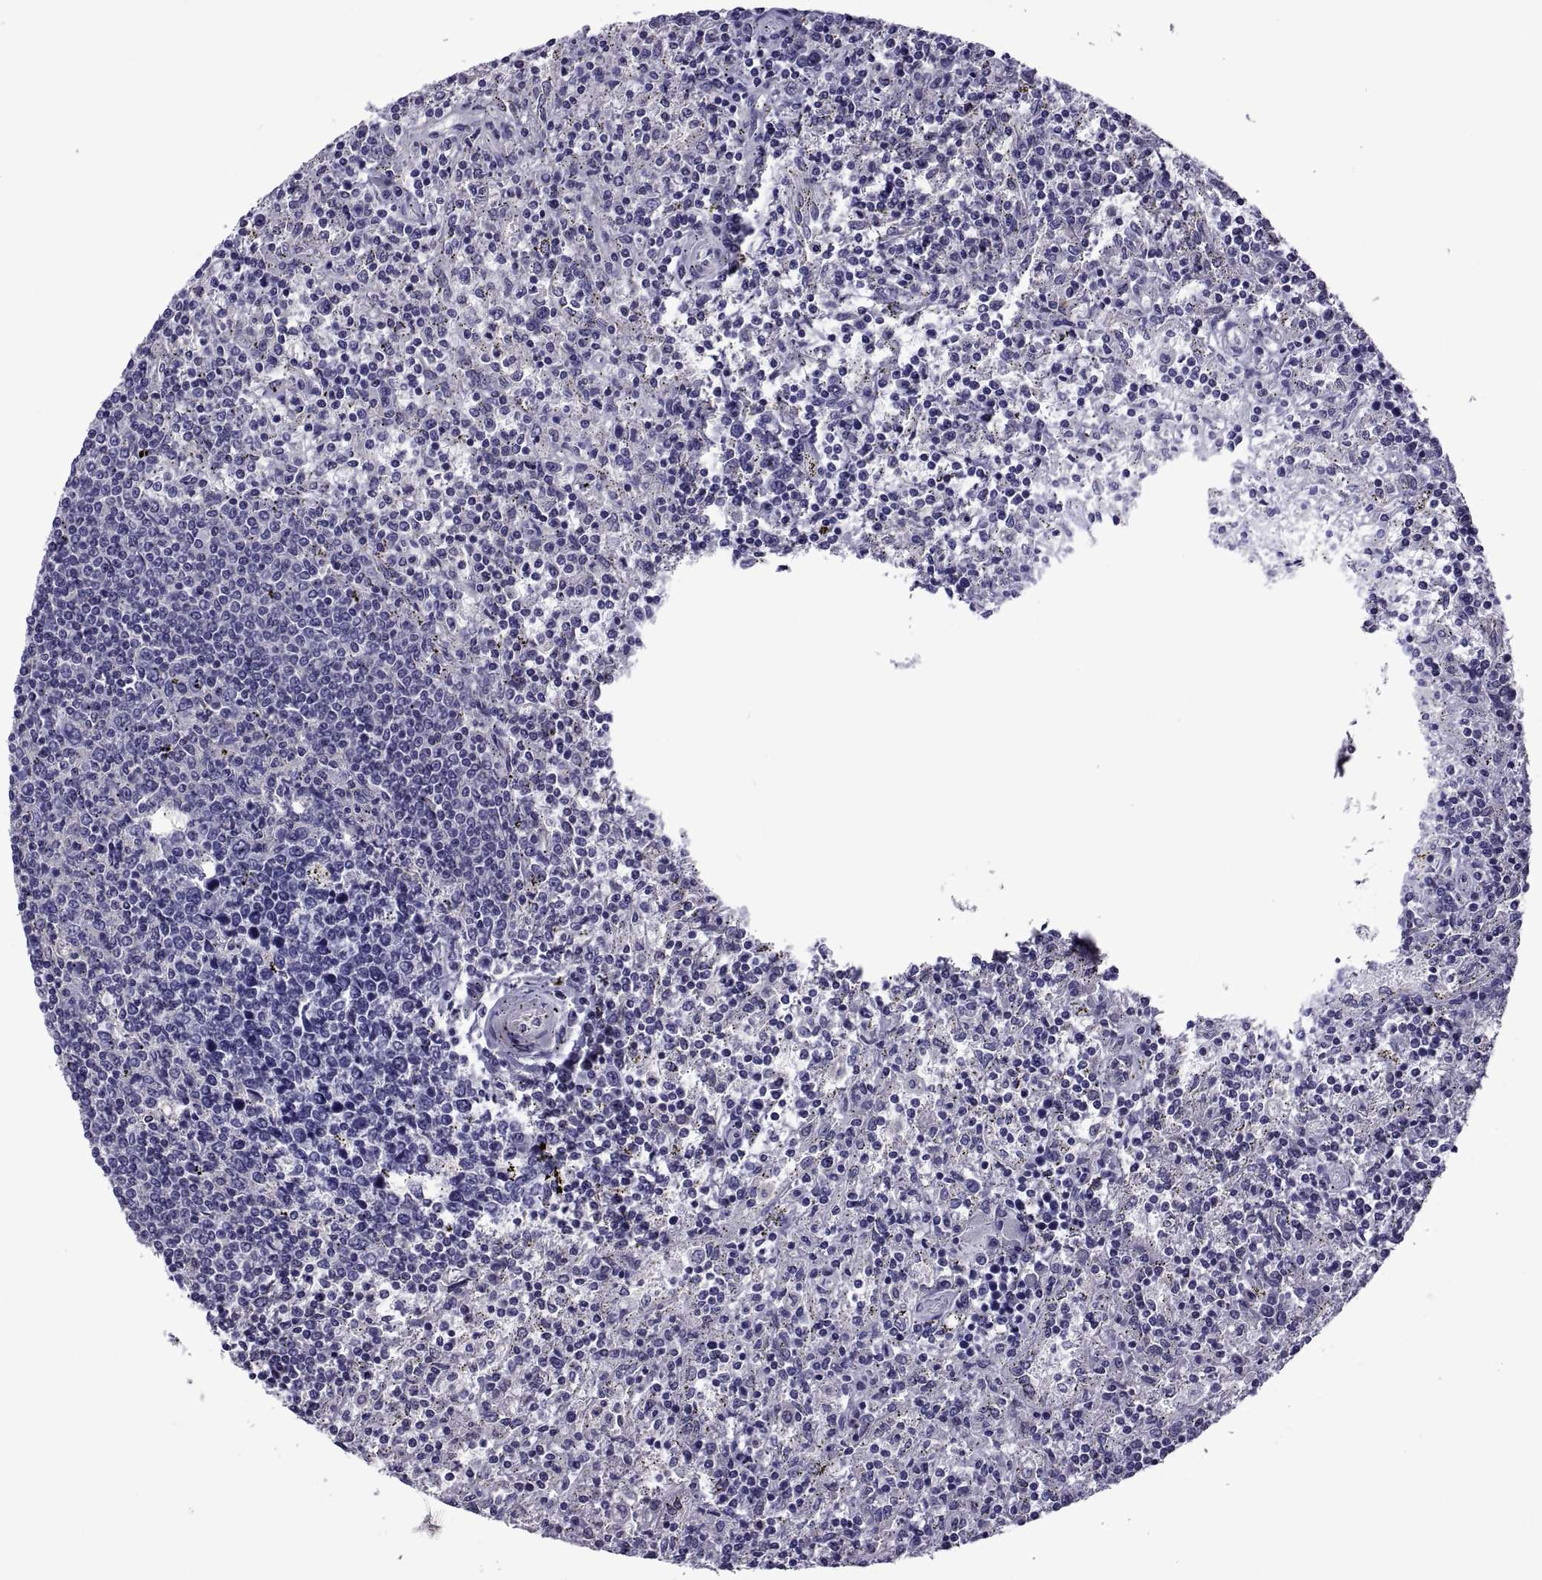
{"staining": {"intensity": "negative", "quantity": "none", "location": "none"}, "tissue": "lymphoma", "cell_type": "Tumor cells", "image_type": "cancer", "snomed": [{"axis": "morphology", "description": "Malignant lymphoma, non-Hodgkin's type, Low grade"}, {"axis": "topography", "description": "Spleen"}], "caption": "Immunohistochemistry of human low-grade malignant lymphoma, non-Hodgkin's type shows no positivity in tumor cells.", "gene": "TMC3", "patient": {"sex": "male", "age": 62}}